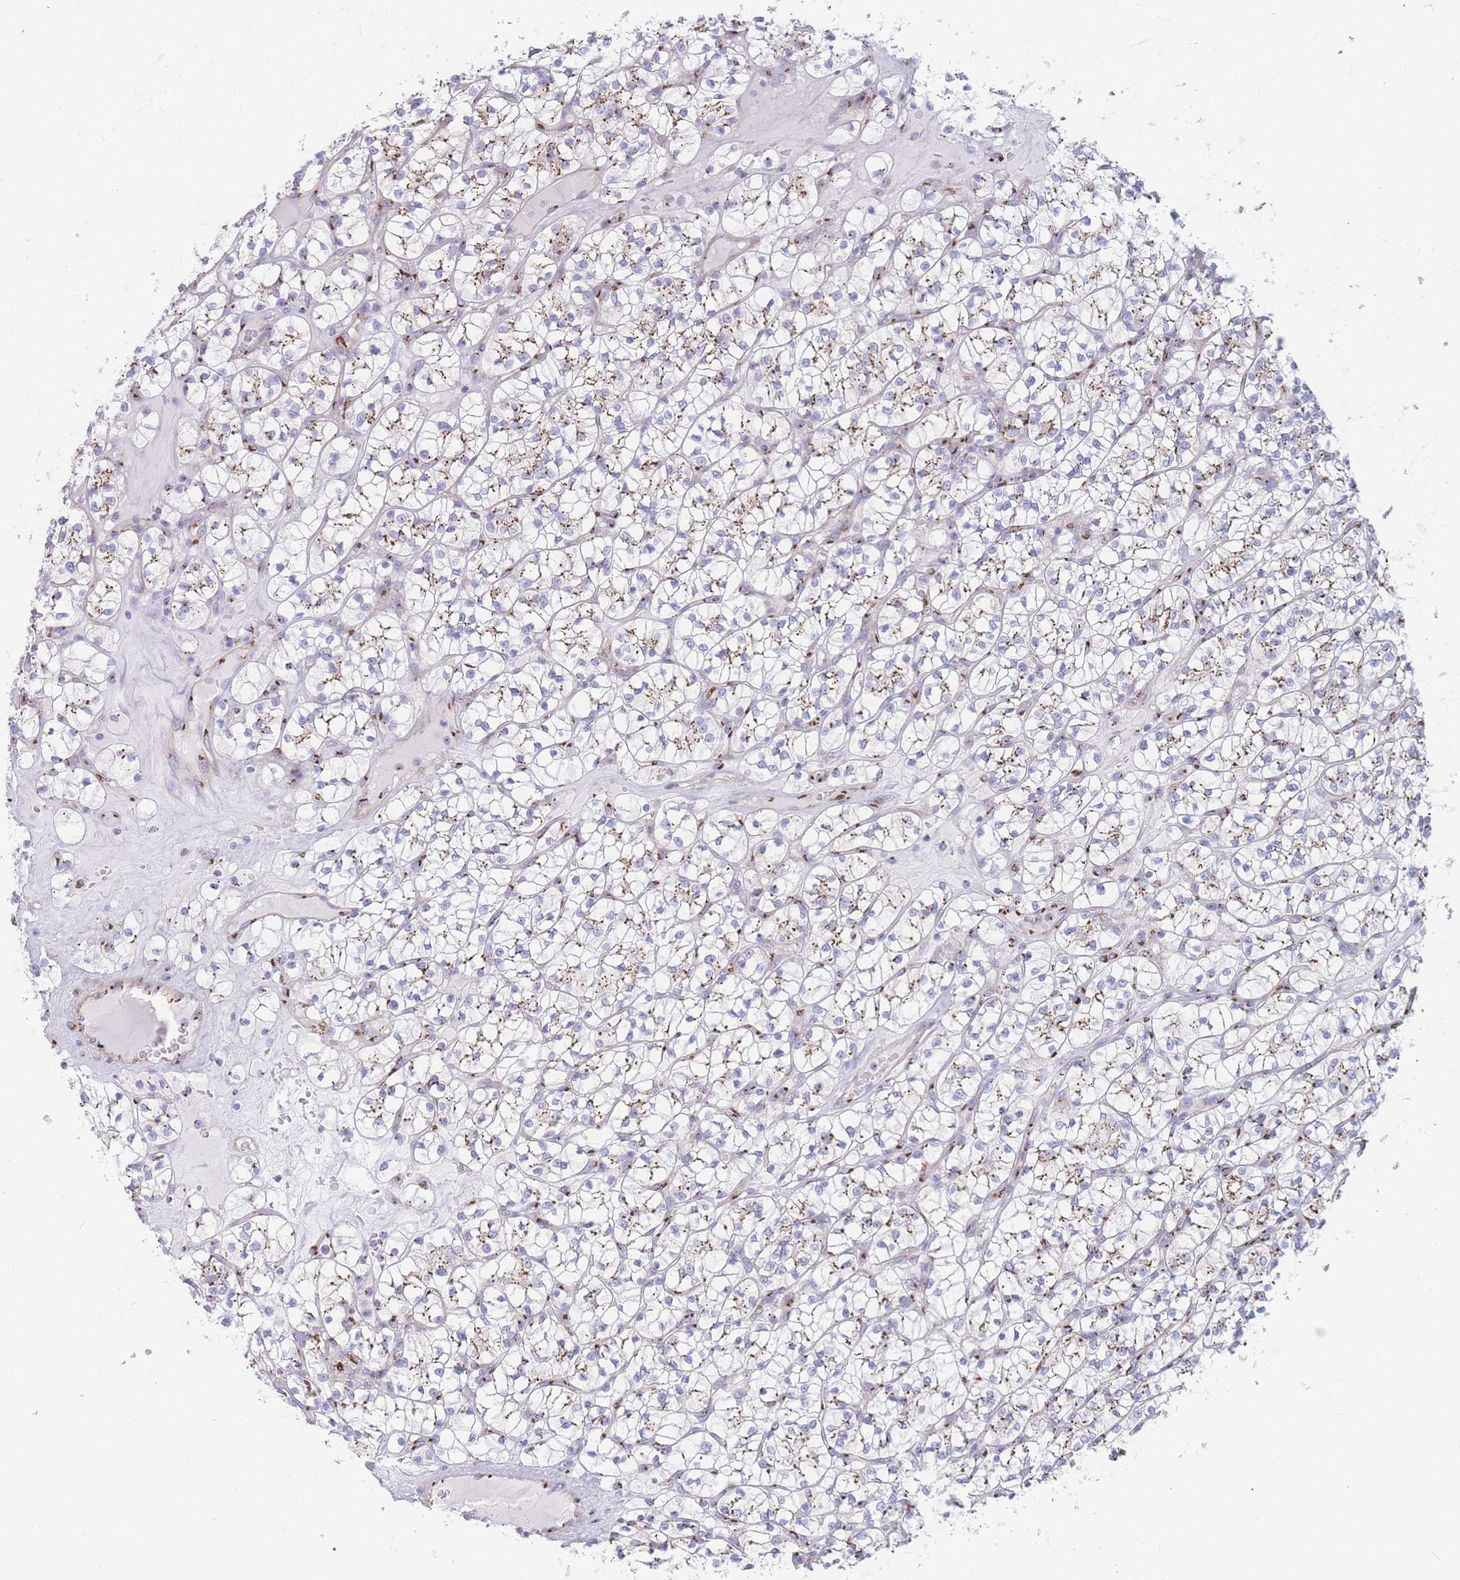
{"staining": {"intensity": "moderate", "quantity": ">75%", "location": "cytoplasmic/membranous"}, "tissue": "renal cancer", "cell_type": "Tumor cells", "image_type": "cancer", "snomed": [{"axis": "morphology", "description": "Adenocarcinoma, NOS"}, {"axis": "topography", "description": "Kidney"}], "caption": "An image showing moderate cytoplasmic/membranous expression in approximately >75% of tumor cells in renal cancer (adenocarcinoma), as visualized by brown immunohistochemical staining.", "gene": "GOLM2", "patient": {"sex": "female", "age": 64}}